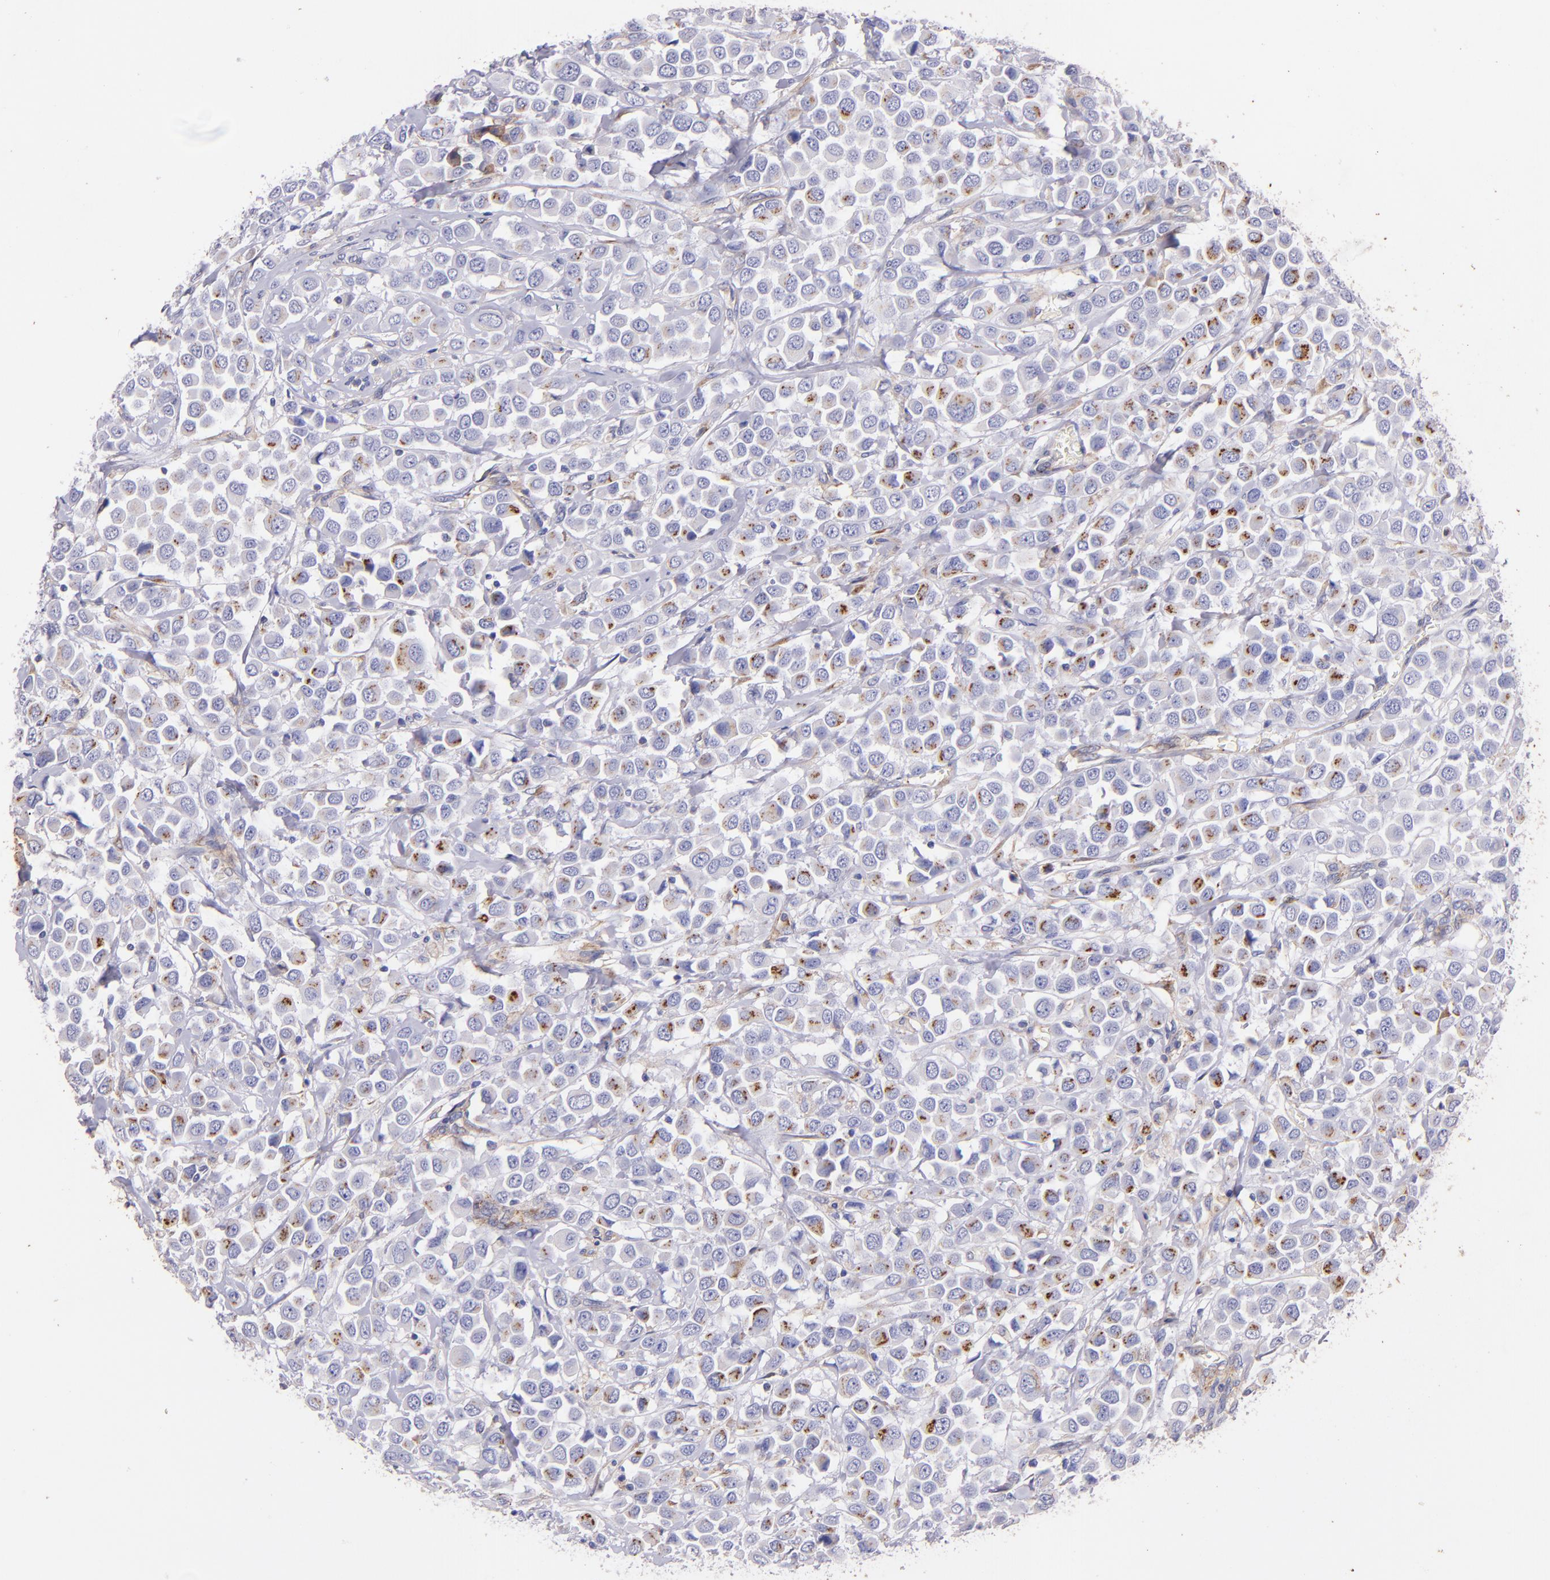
{"staining": {"intensity": "moderate", "quantity": "<25%", "location": "cytoplasmic/membranous"}, "tissue": "breast cancer", "cell_type": "Tumor cells", "image_type": "cancer", "snomed": [{"axis": "morphology", "description": "Duct carcinoma"}, {"axis": "topography", "description": "Breast"}], "caption": "Protein staining demonstrates moderate cytoplasmic/membranous expression in about <25% of tumor cells in breast cancer (infiltrating ductal carcinoma).", "gene": "RET", "patient": {"sex": "female", "age": 61}}